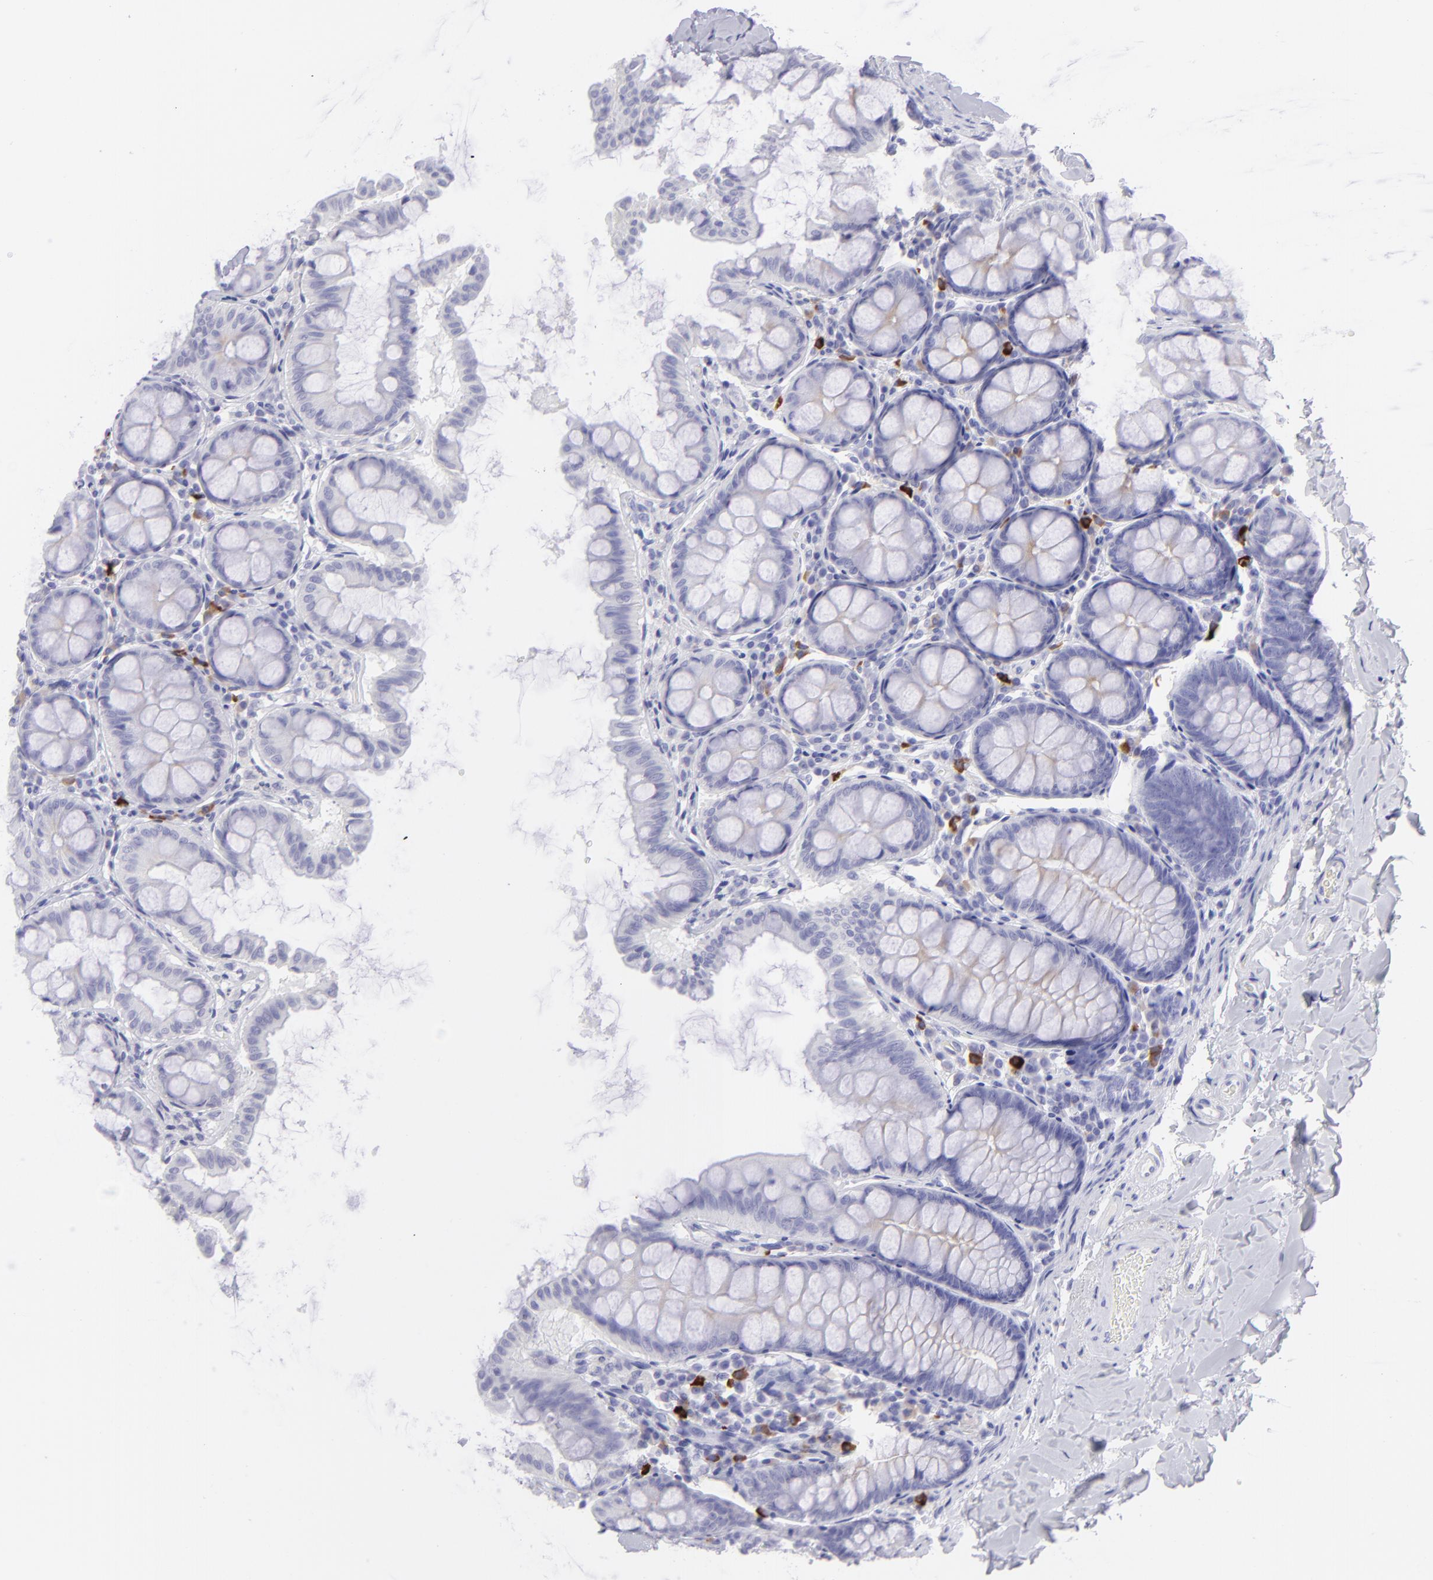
{"staining": {"intensity": "negative", "quantity": "none", "location": "none"}, "tissue": "colon", "cell_type": "Endothelial cells", "image_type": "normal", "snomed": [{"axis": "morphology", "description": "Normal tissue, NOS"}, {"axis": "topography", "description": "Colon"}], "caption": "Human colon stained for a protein using immunohistochemistry (IHC) exhibits no expression in endothelial cells.", "gene": "SLC1A2", "patient": {"sex": "female", "age": 61}}